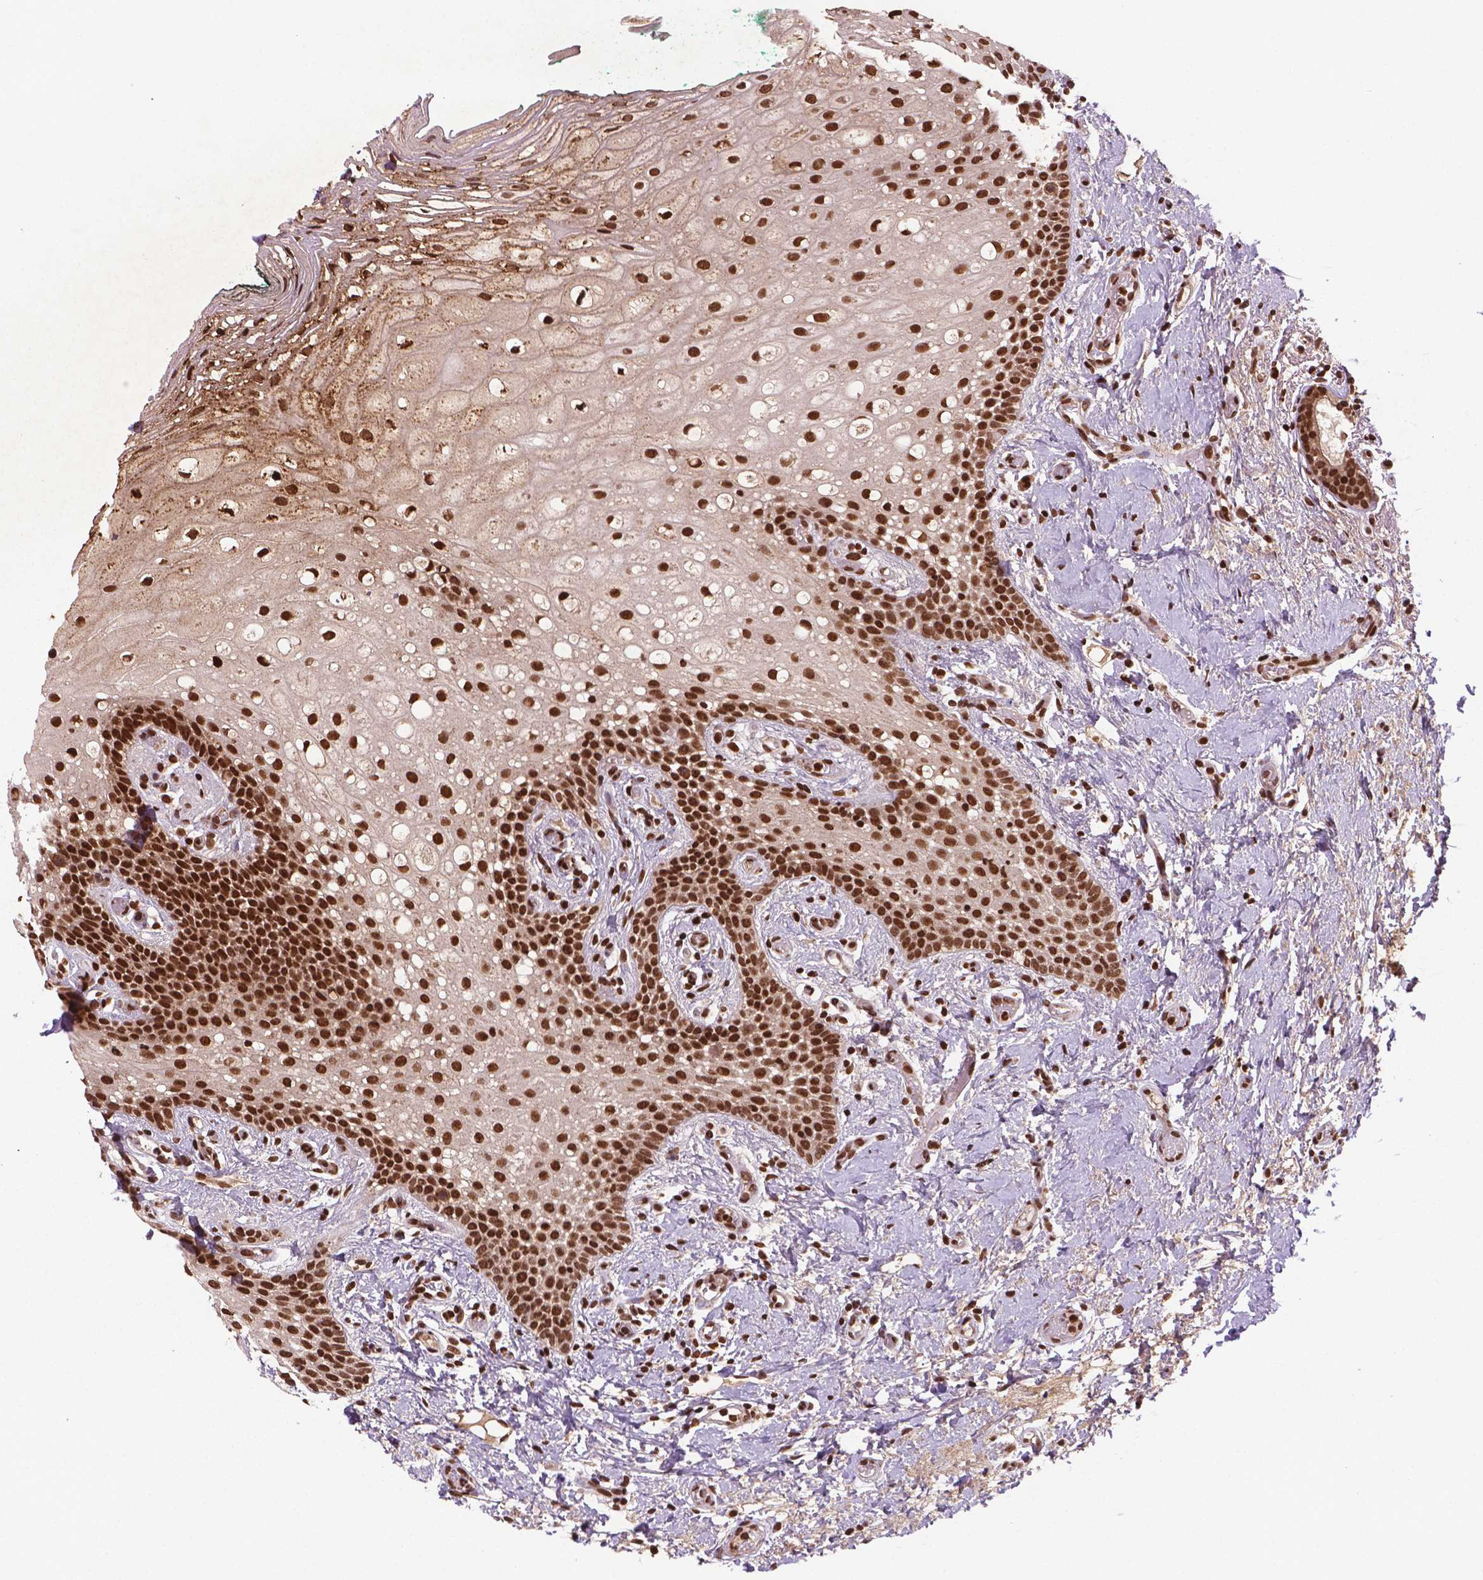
{"staining": {"intensity": "strong", "quantity": ">75%", "location": "nuclear"}, "tissue": "oral mucosa", "cell_type": "Squamous epithelial cells", "image_type": "normal", "snomed": [{"axis": "morphology", "description": "Normal tissue, NOS"}, {"axis": "topography", "description": "Oral tissue"}], "caption": "Strong nuclear protein expression is seen in about >75% of squamous epithelial cells in oral mucosa. The protein of interest is stained brown, and the nuclei are stained in blue (DAB IHC with brightfield microscopy, high magnification).", "gene": "SIRT6", "patient": {"sex": "female", "age": 83}}